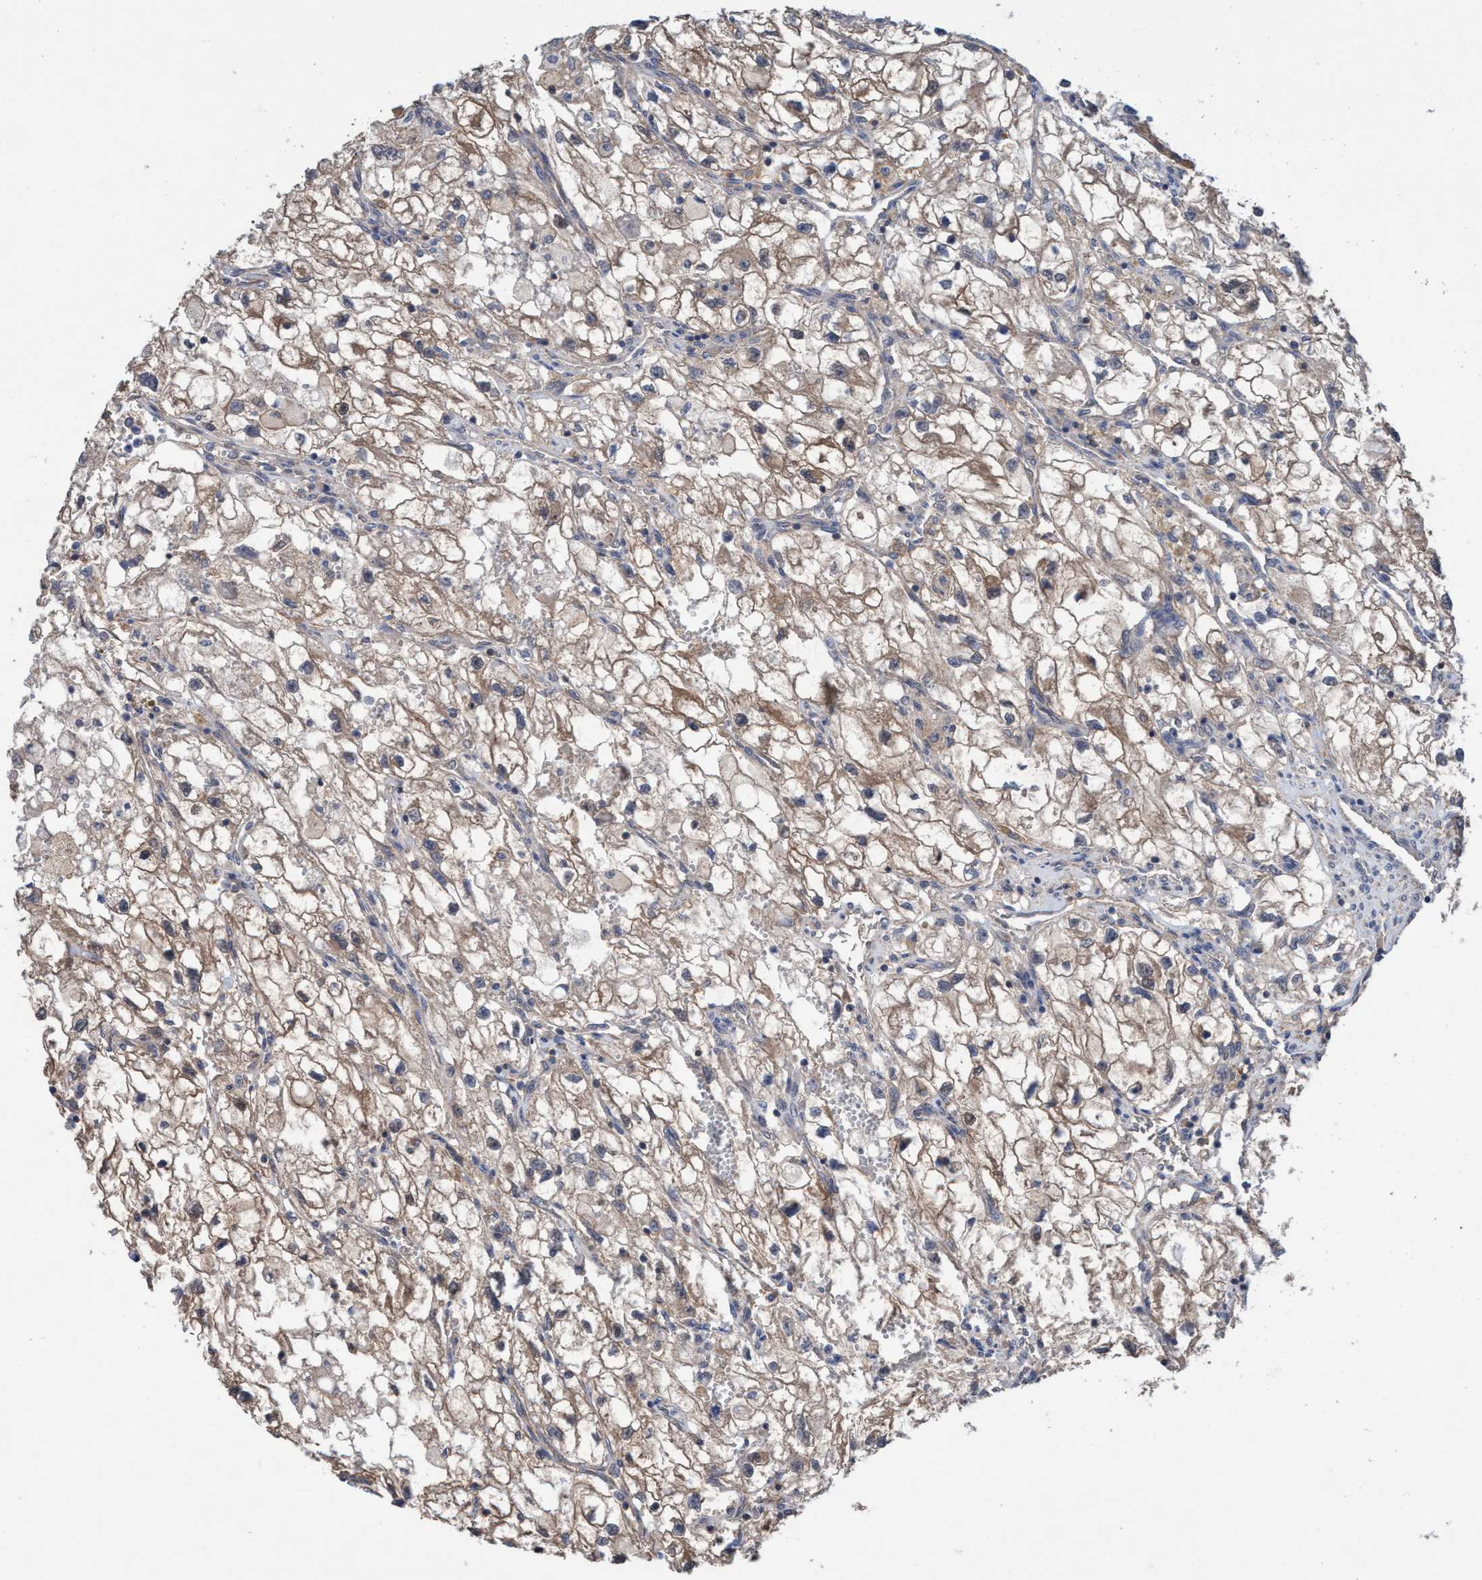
{"staining": {"intensity": "weak", "quantity": ">75%", "location": "cytoplasmic/membranous"}, "tissue": "renal cancer", "cell_type": "Tumor cells", "image_type": "cancer", "snomed": [{"axis": "morphology", "description": "Adenocarcinoma, NOS"}, {"axis": "topography", "description": "Kidney"}], "caption": "Immunohistochemistry (DAB) staining of adenocarcinoma (renal) exhibits weak cytoplasmic/membranous protein staining in approximately >75% of tumor cells. (DAB (3,3'-diaminobenzidine) = brown stain, brightfield microscopy at high magnification).", "gene": "GLOD4", "patient": {"sex": "female", "age": 70}}